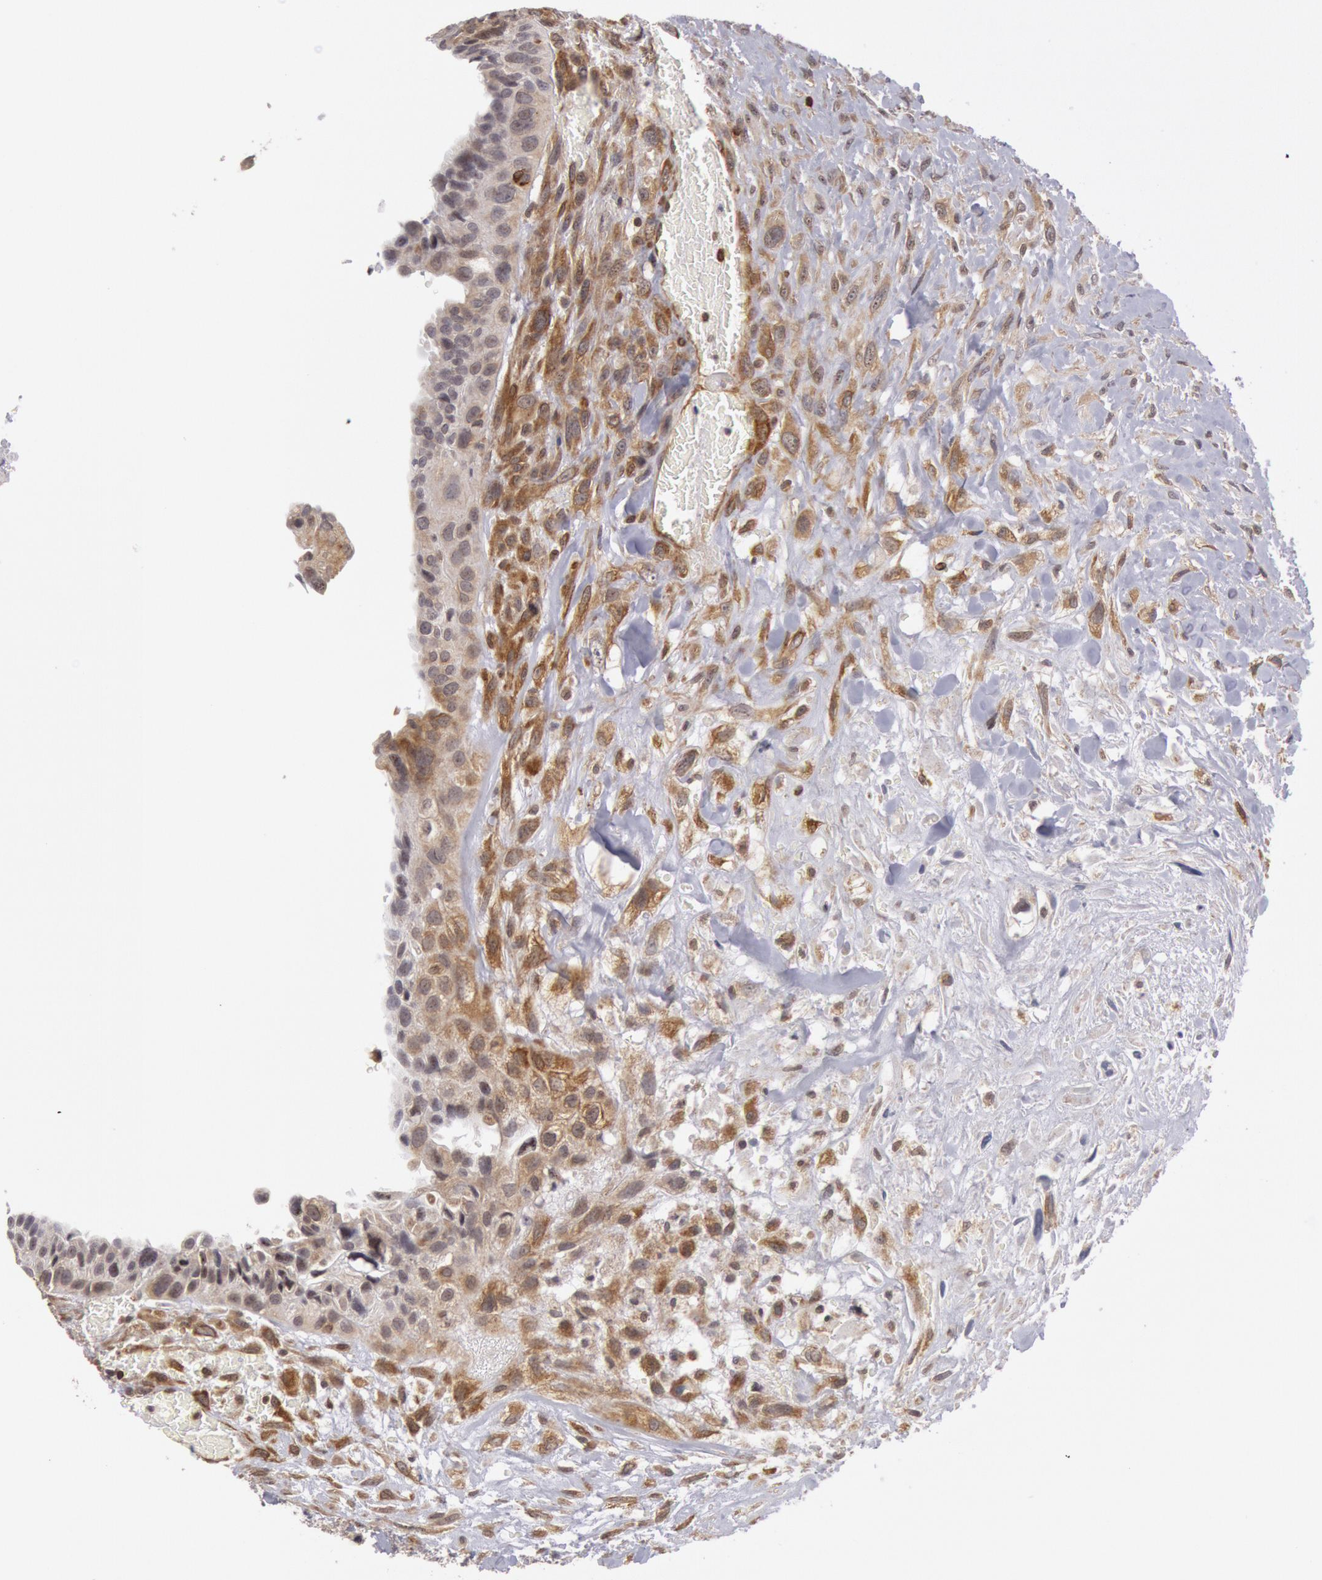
{"staining": {"intensity": "weak", "quantity": "<25%", "location": "cytoplasmic/membranous"}, "tissue": "breast cancer", "cell_type": "Tumor cells", "image_type": "cancer", "snomed": [{"axis": "morphology", "description": "Neoplasm, malignant, NOS"}, {"axis": "topography", "description": "Breast"}], "caption": "IHC micrograph of breast malignant neoplasm stained for a protein (brown), which exhibits no staining in tumor cells.", "gene": "TAP2", "patient": {"sex": "female", "age": 50}}